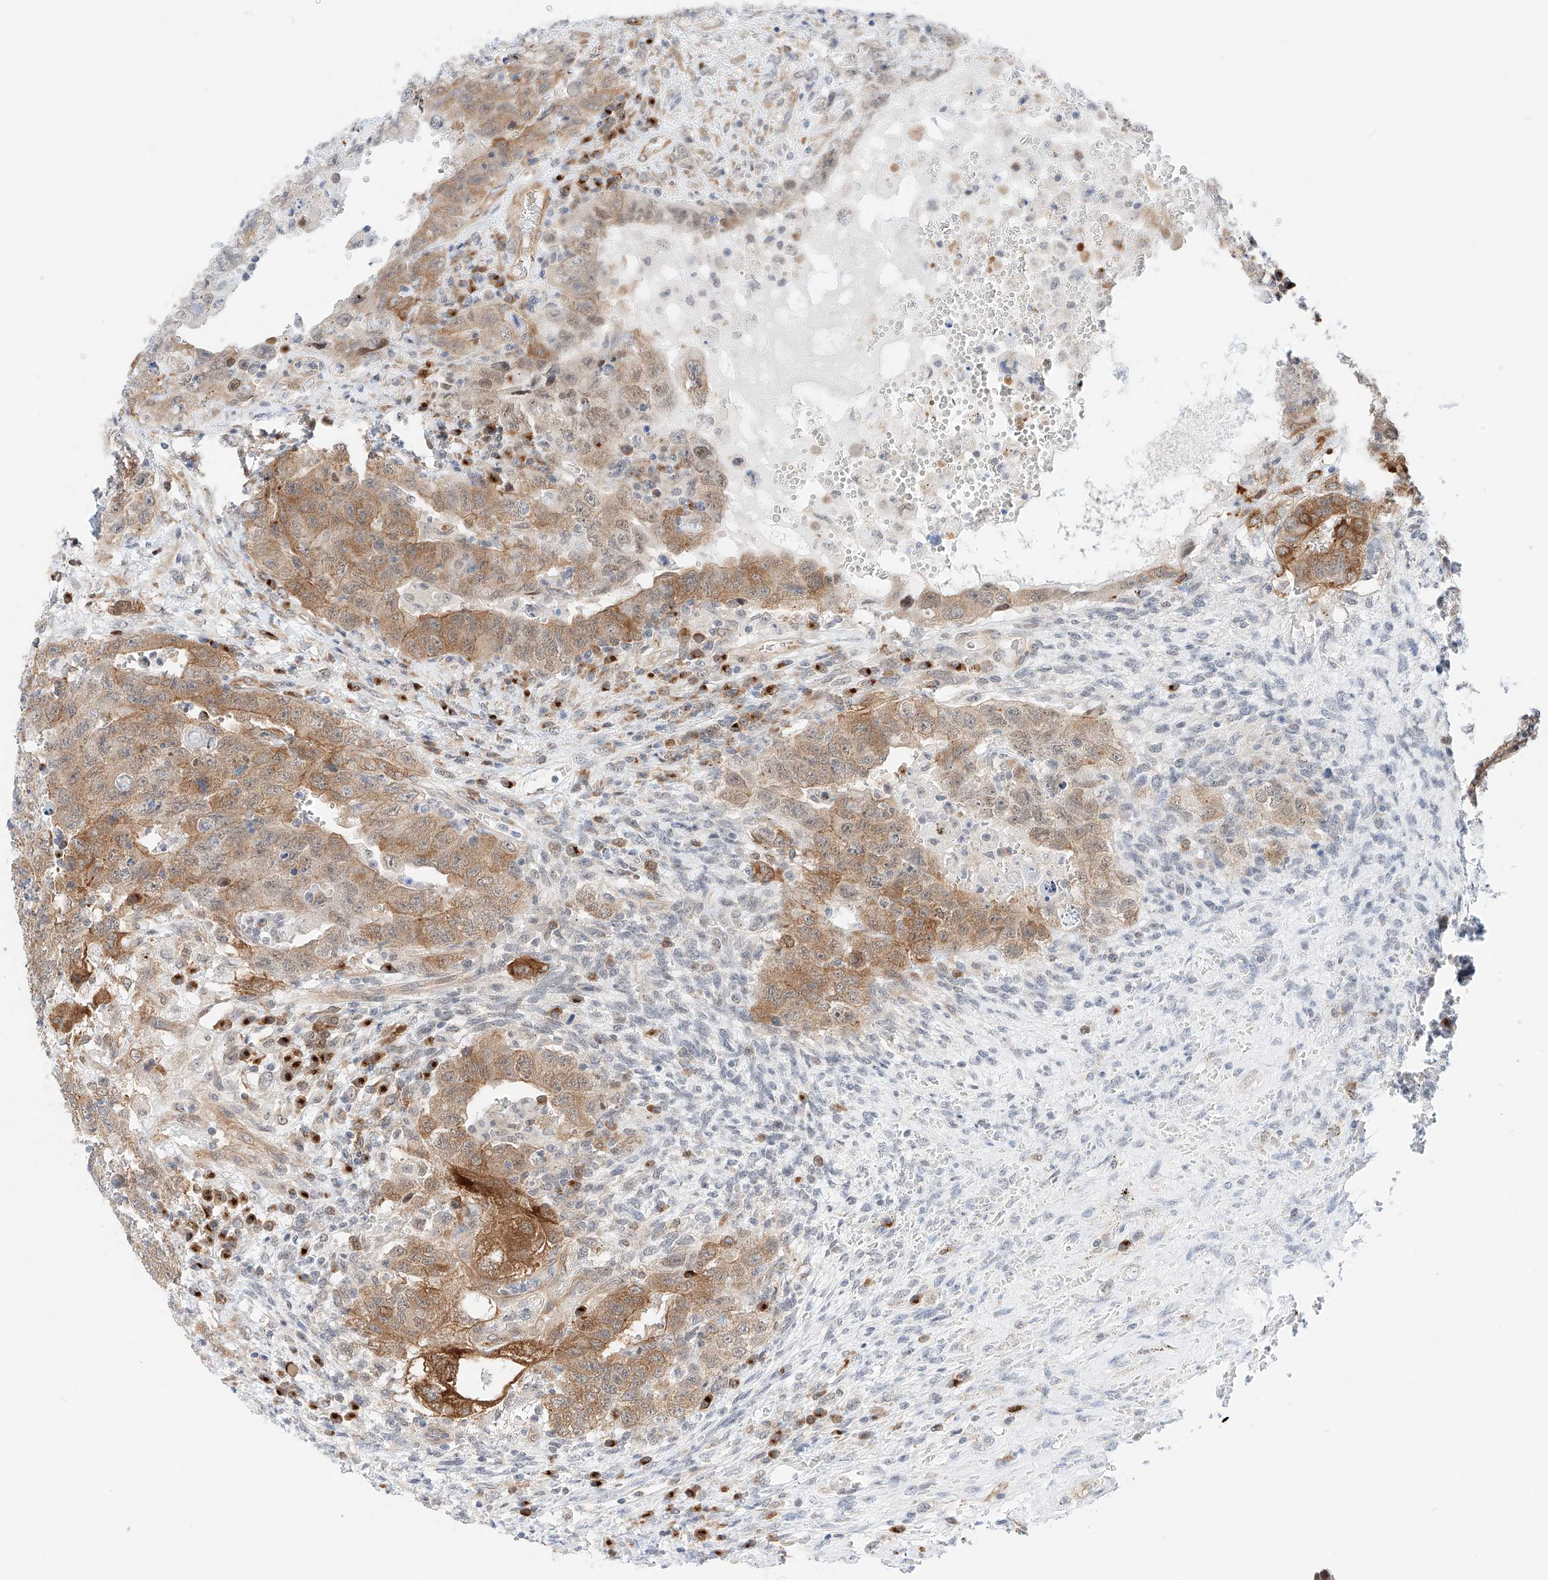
{"staining": {"intensity": "moderate", "quantity": "25%-75%", "location": "cytoplasmic/membranous"}, "tissue": "testis cancer", "cell_type": "Tumor cells", "image_type": "cancer", "snomed": [{"axis": "morphology", "description": "Carcinoma, Embryonal, NOS"}, {"axis": "topography", "description": "Testis"}], "caption": "Brown immunohistochemical staining in human embryonal carcinoma (testis) shows moderate cytoplasmic/membranous expression in approximately 25%-75% of tumor cells.", "gene": "CARMIL1", "patient": {"sex": "male", "age": 26}}